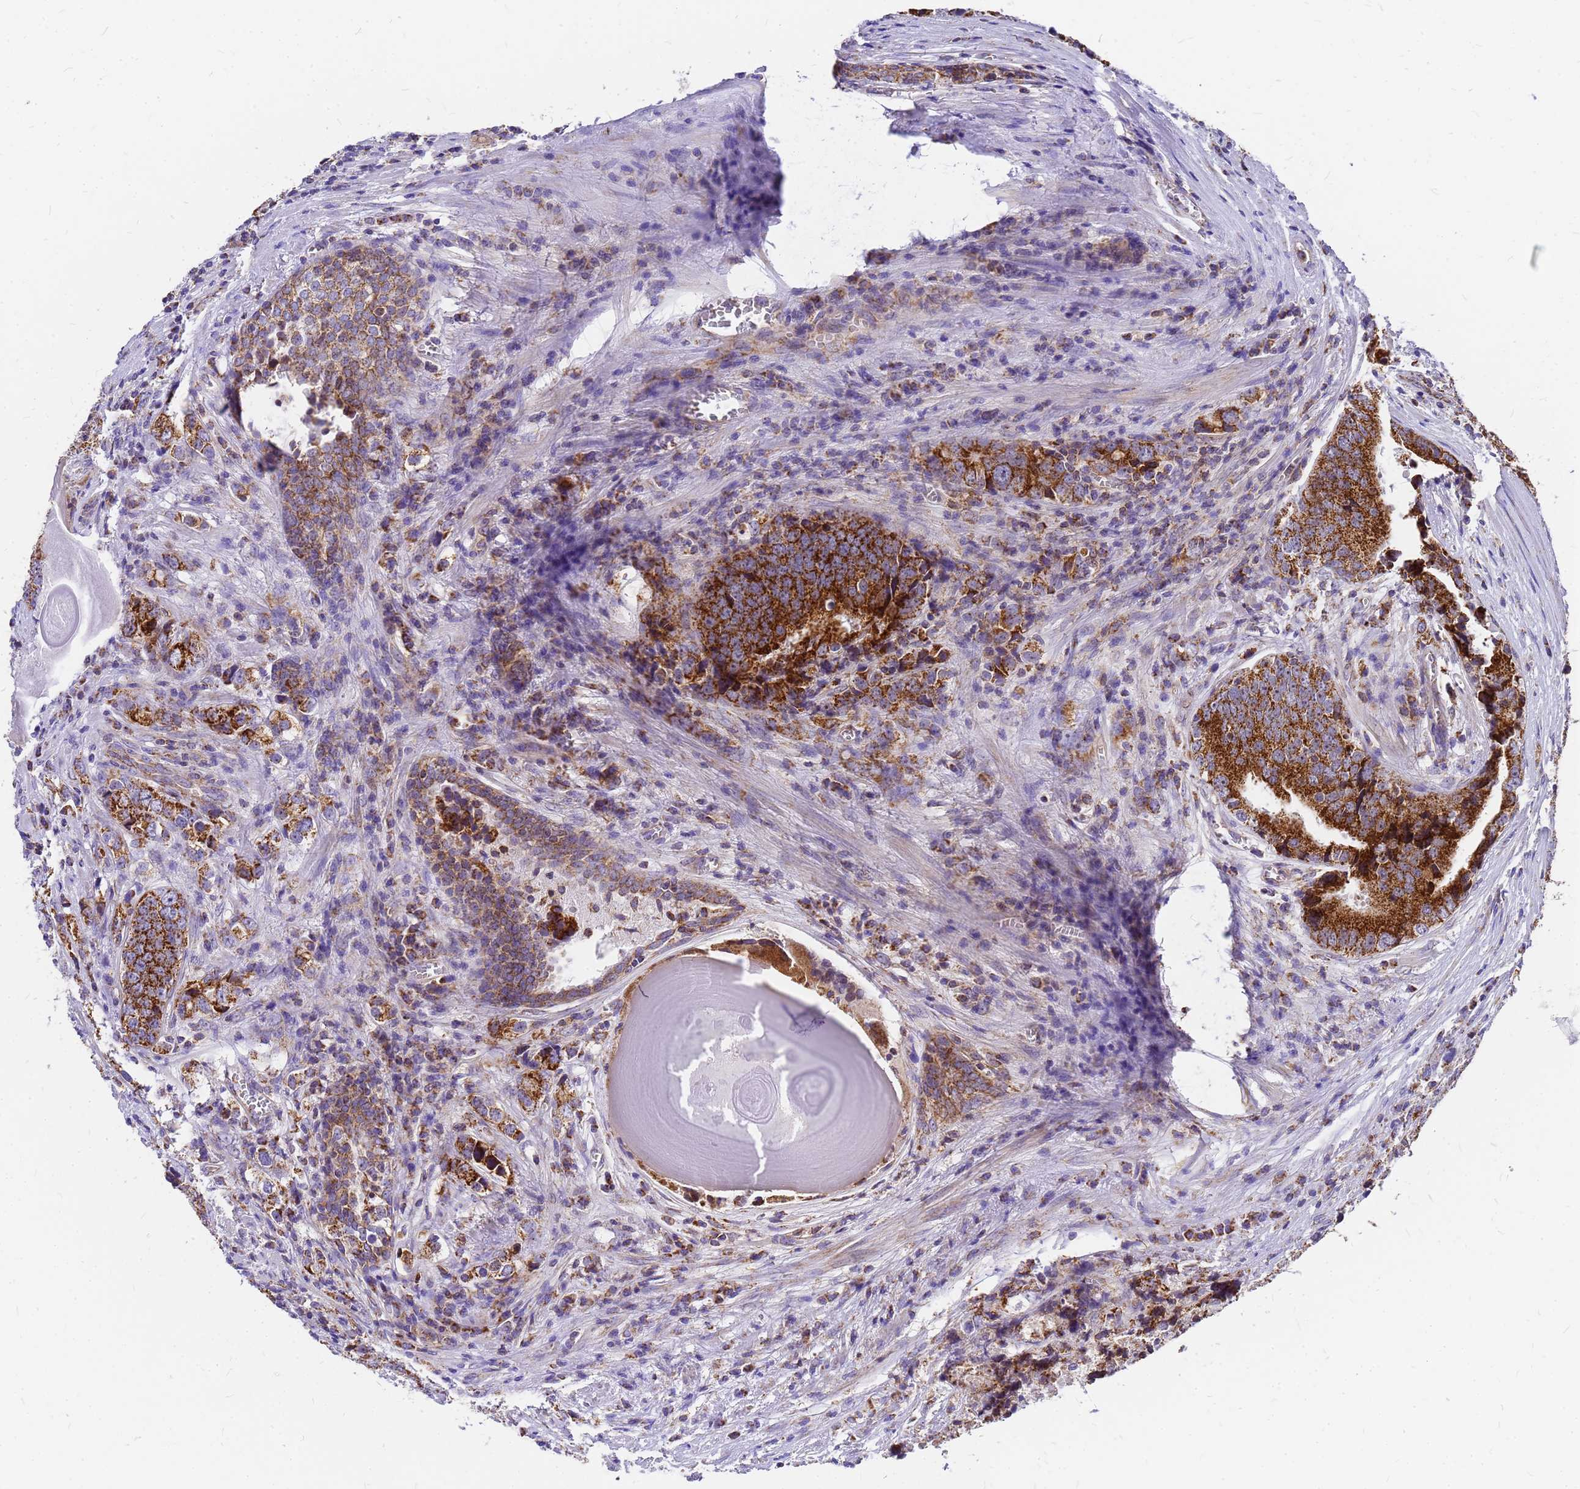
{"staining": {"intensity": "strong", "quantity": ">75%", "location": "cytoplasmic/membranous"}, "tissue": "prostate cancer", "cell_type": "Tumor cells", "image_type": "cancer", "snomed": [{"axis": "morphology", "description": "Adenocarcinoma, High grade"}, {"axis": "topography", "description": "Prostate"}], "caption": "Prostate cancer stained with DAB (3,3'-diaminobenzidine) immunohistochemistry displays high levels of strong cytoplasmic/membranous positivity in approximately >75% of tumor cells.", "gene": "MRPS26", "patient": {"sex": "male", "age": 71}}